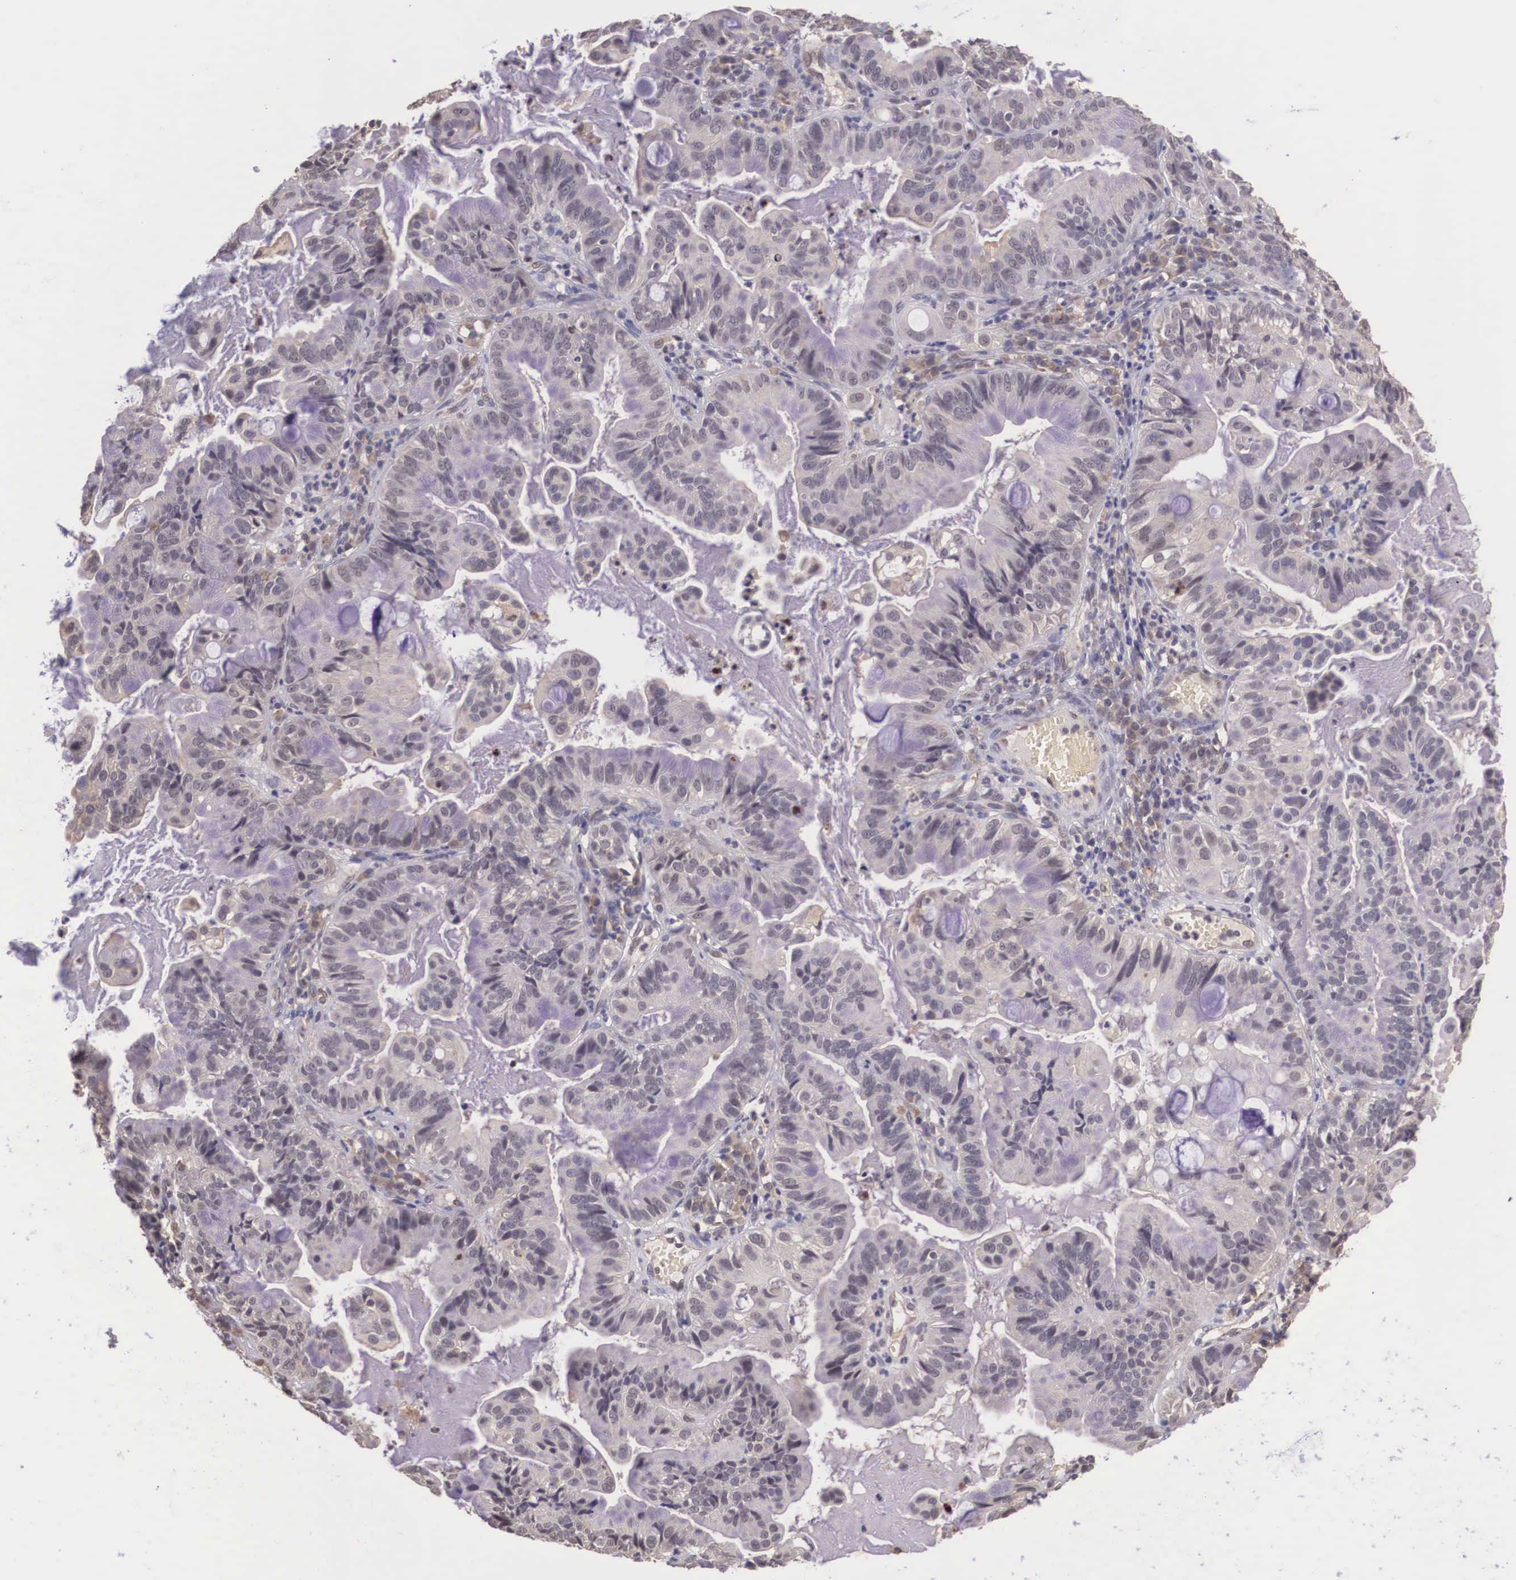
{"staining": {"intensity": "weak", "quantity": "25%-75%", "location": "cytoplasmic/membranous"}, "tissue": "cervical cancer", "cell_type": "Tumor cells", "image_type": "cancer", "snomed": [{"axis": "morphology", "description": "Adenocarcinoma, NOS"}, {"axis": "topography", "description": "Cervix"}], "caption": "A brown stain highlights weak cytoplasmic/membranous expression of a protein in human adenocarcinoma (cervical) tumor cells.", "gene": "VASH1", "patient": {"sex": "female", "age": 41}}